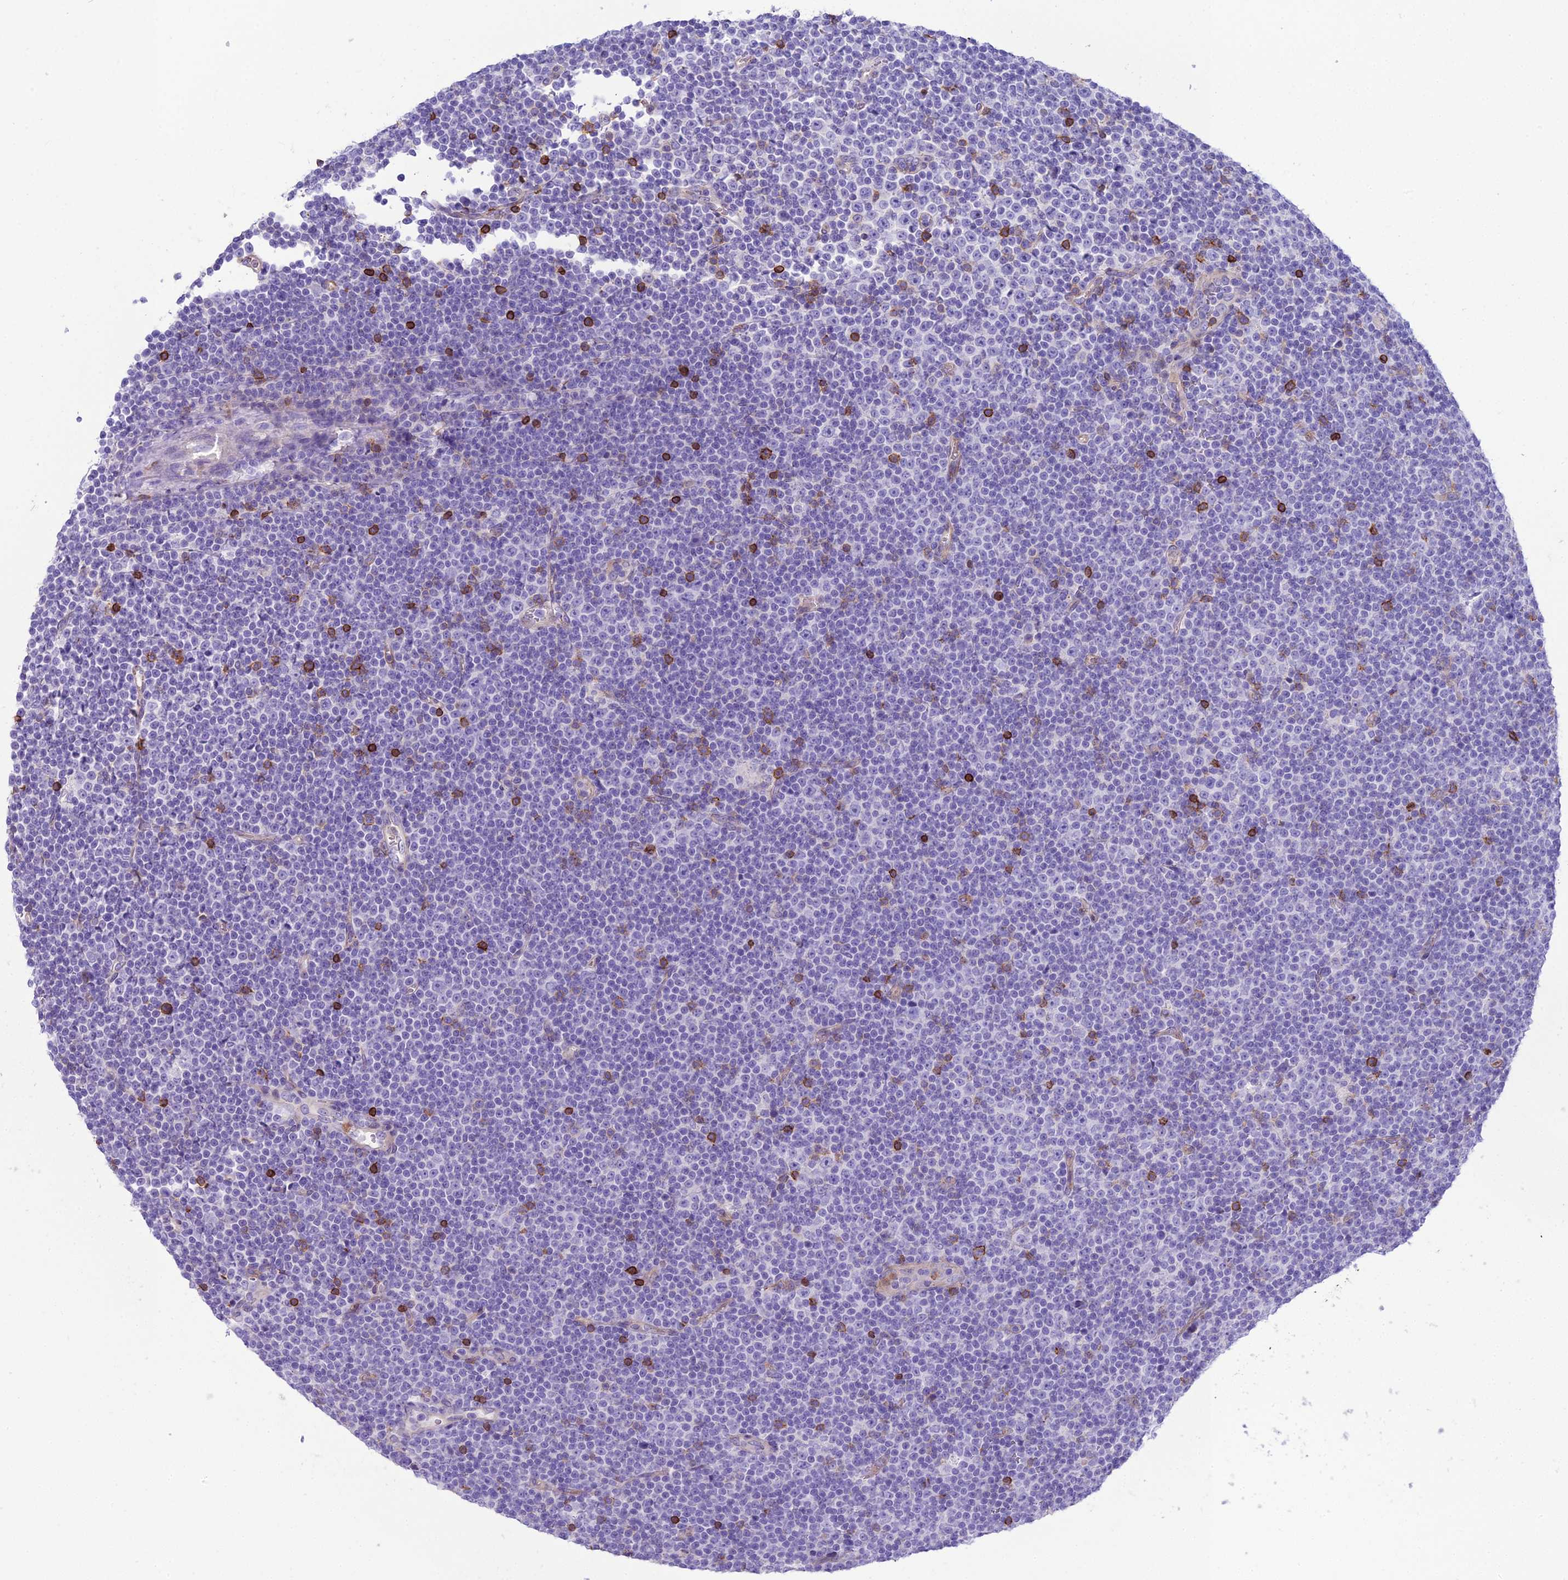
{"staining": {"intensity": "negative", "quantity": "none", "location": "none"}, "tissue": "lymphoma", "cell_type": "Tumor cells", "image_type": "cancer", "snomed": [{"axis": "morphology", "description": "Malignant lymphoma, non-Hodgkin's type, Low grade"}, {"axis": "topography", "description": "Lymph node"}], "caption": "Immunohistochemistry histopathology image of human low-grade malignant lymphoma, non-Hodgkin's type stained for a protein (brown), which reveals no expression in tumor cells.", "gene": "OR1Q1", "patient": {"sex": "female", "age": 67}}